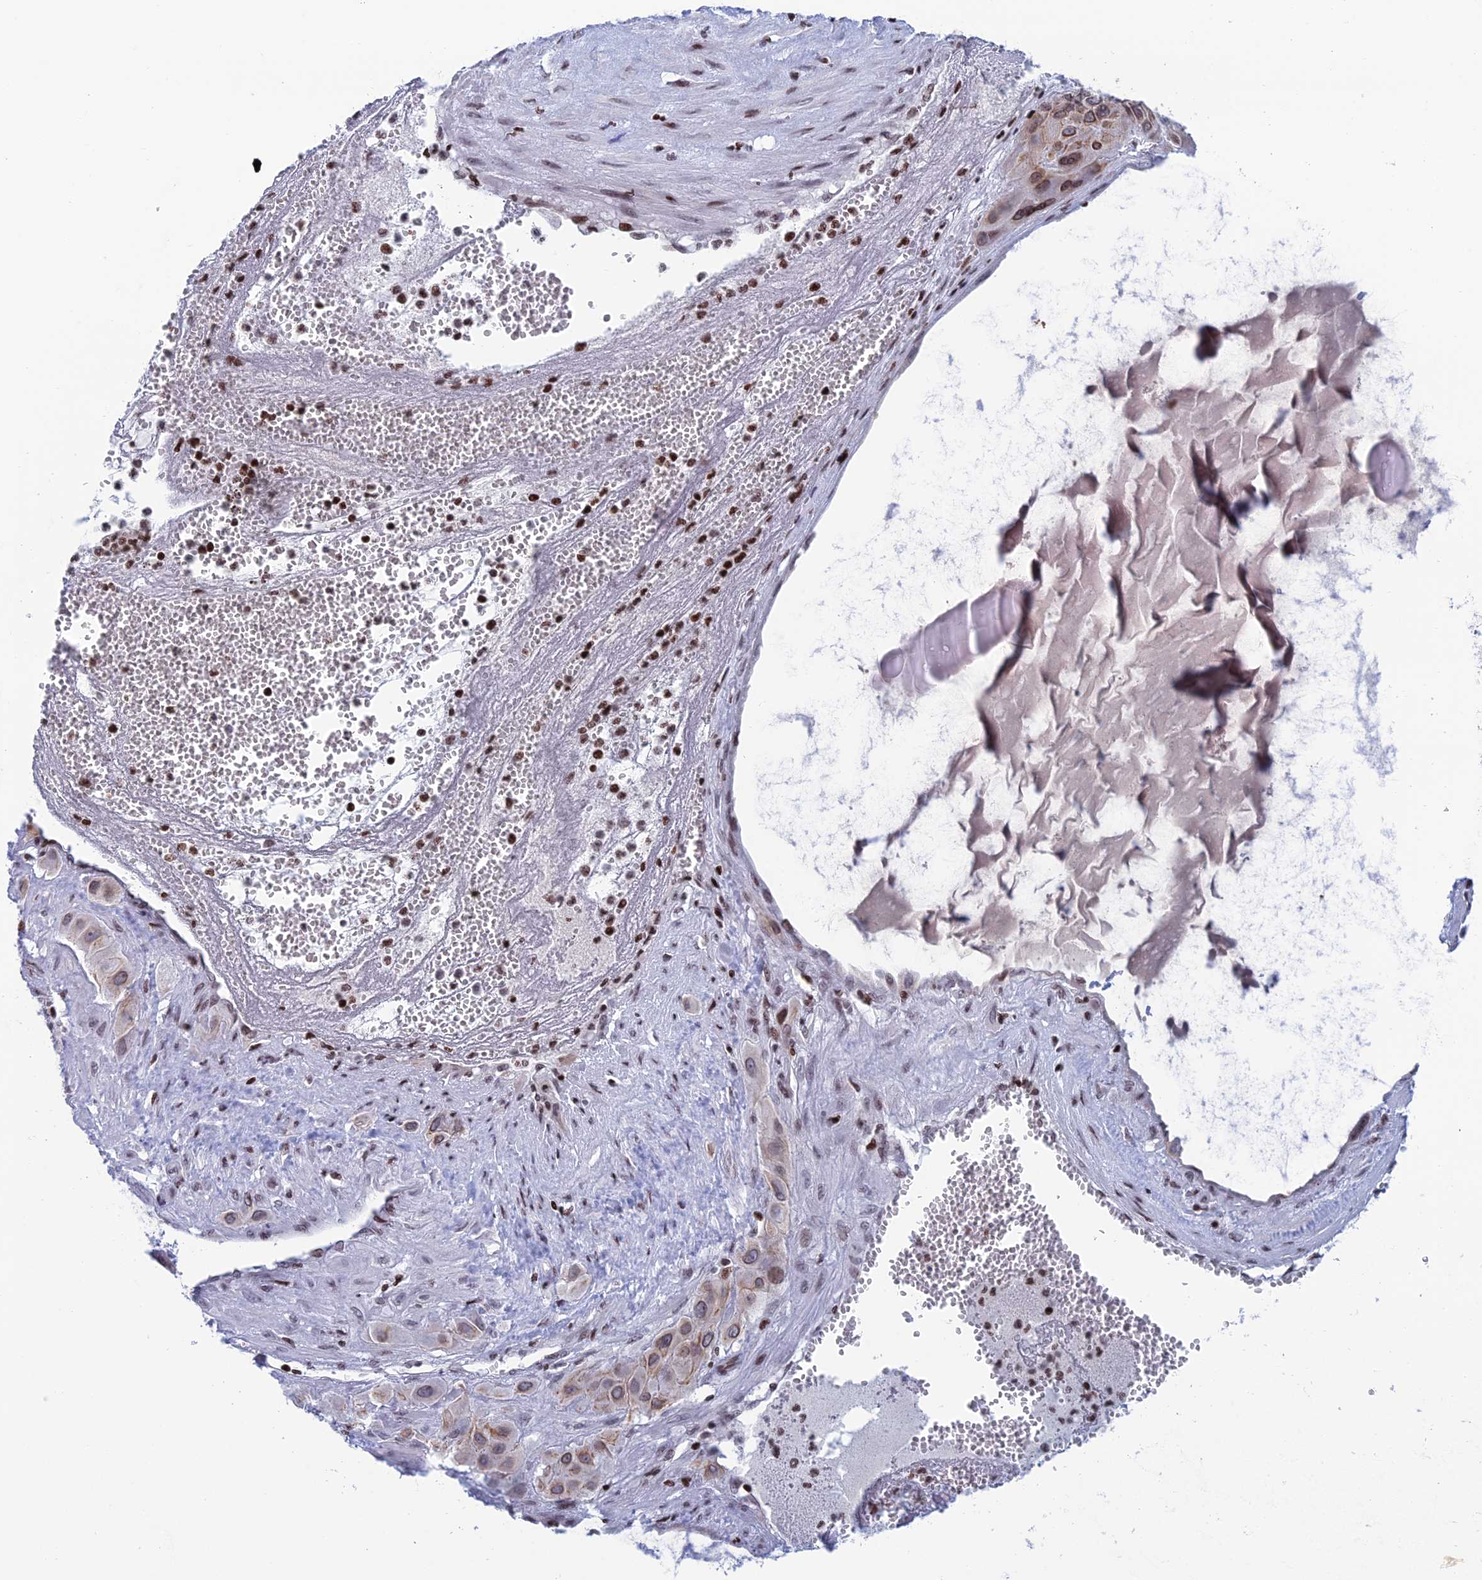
{"staining": {"intensity": "moderate", "quantity": "25%-75%", "location": "cytoplasmic/membranous,nuclear"}, "tissue": "cervical cancer", "cell_type": "Tumor cells", "image_type": "cancer", "snomed": [{"axis": "morphology", "description": "Squamous cell carcinoma, NOS"}, {"axis": "topography", "description": "Cervix"}], "caption": "Immunohistochemical staining of human squamous cell carcinoma (cervical) shows medium levels of moderate cytoplasmic/membranous and nuclear staining in about 25%-75% of tumor cells. Ihc stains the protein of interest in brown and the nuclei are stained blue.", "gene": "AFF3", "patient": {"sex": "female", "age": 34}}